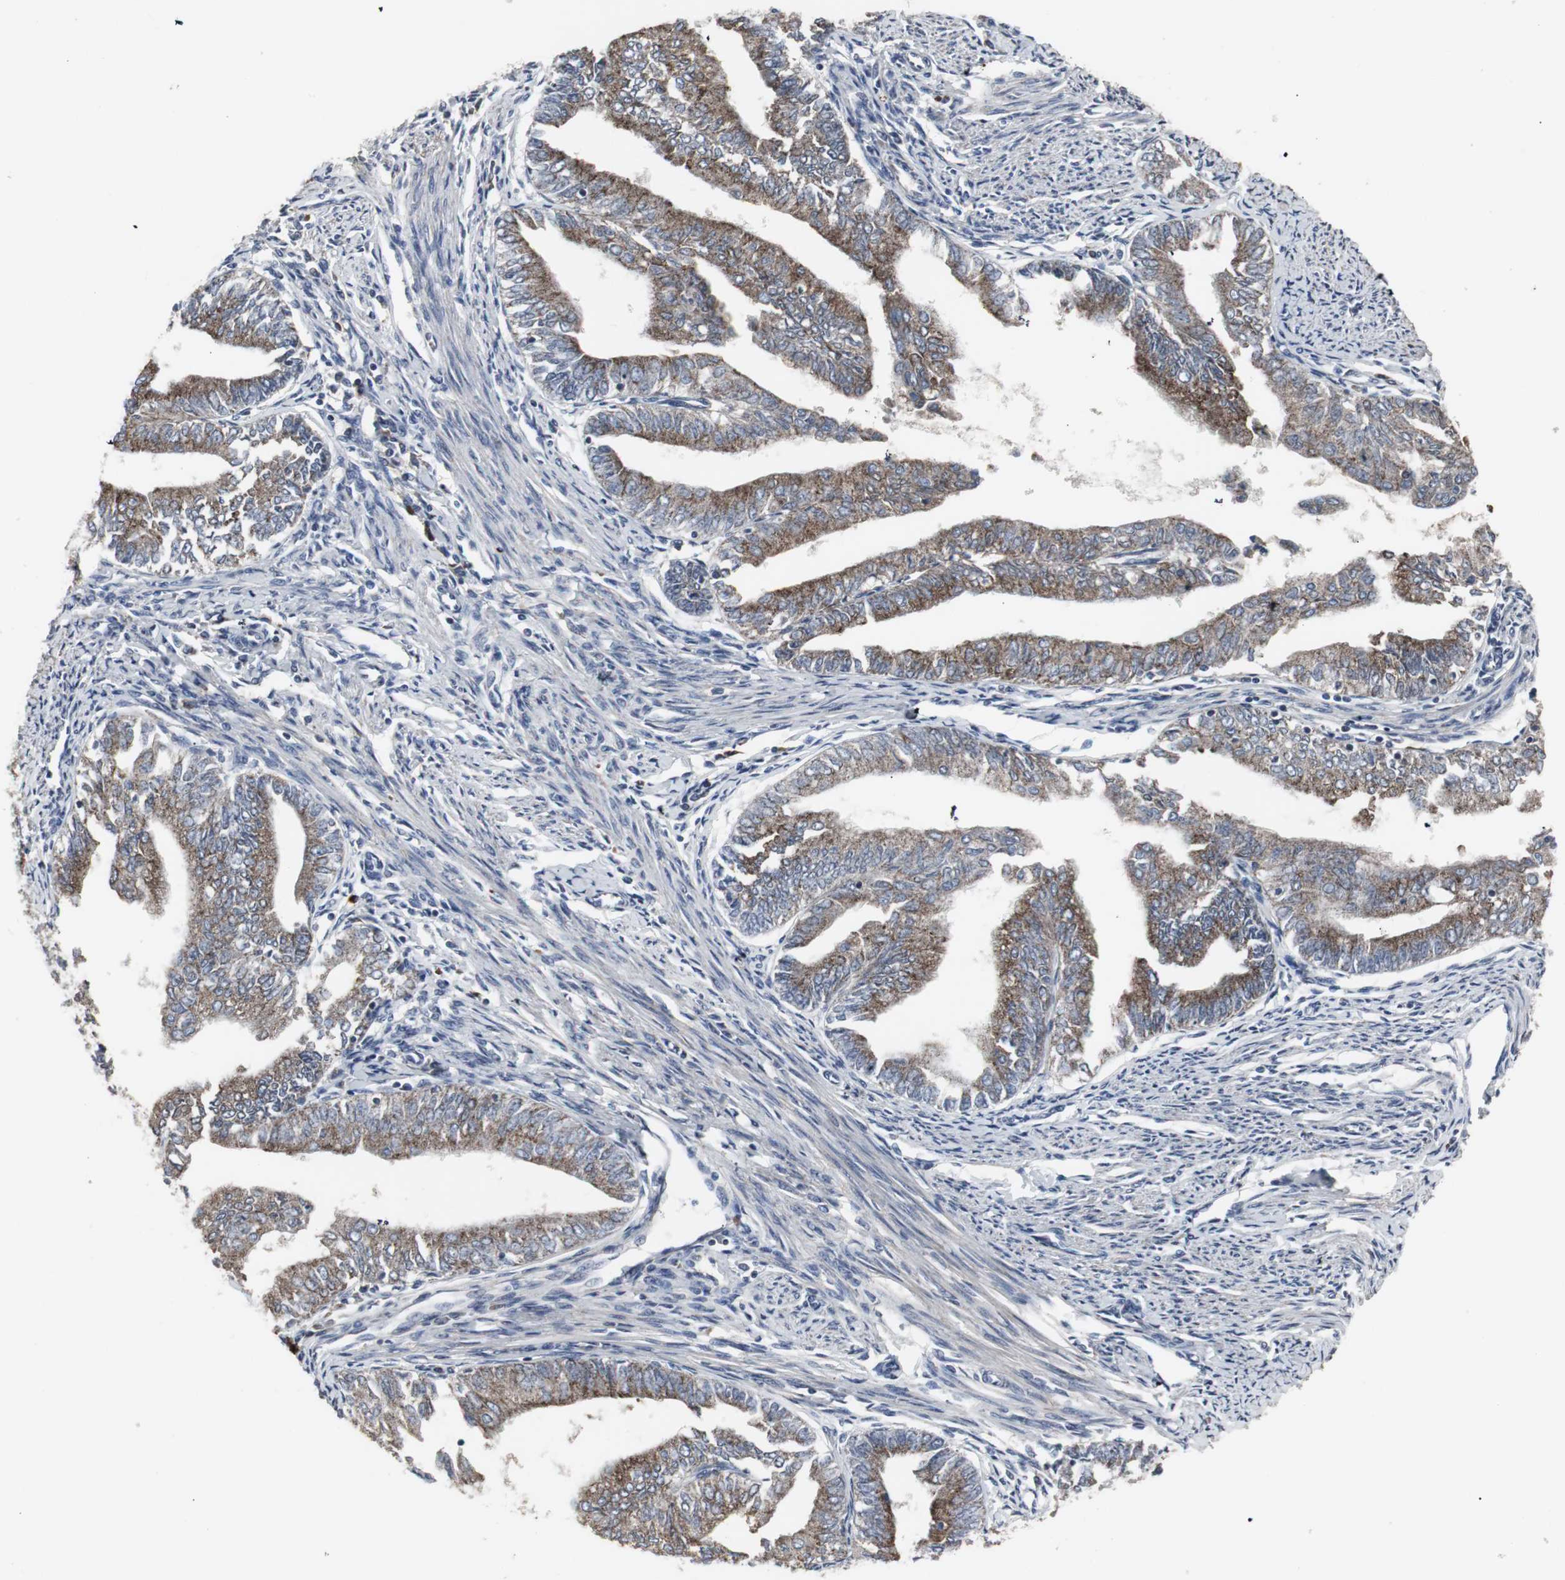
{"staining": {"intensity": "moderate", "quantity": ">75%", "location": "cytoplasmic/membranous"}, "tissue": "endometrial cancer", "cell_type": "Tumor cells", "image_type": "cancer", "snomed": [{"axis": "morphology", "description": "Adenocarcinoma, NOS"}, {"axis": "topography", "description": "Endometrium"}], "caption": "Protein positivity by immunohistochemistry reveals moderate cytoplasmic/membranous positivity in about >75% of tumor cells in endometrial cancer (adenocarcinoma).", "gene": "ACAA1", "patient": {"sex": "female", "age": 66}}